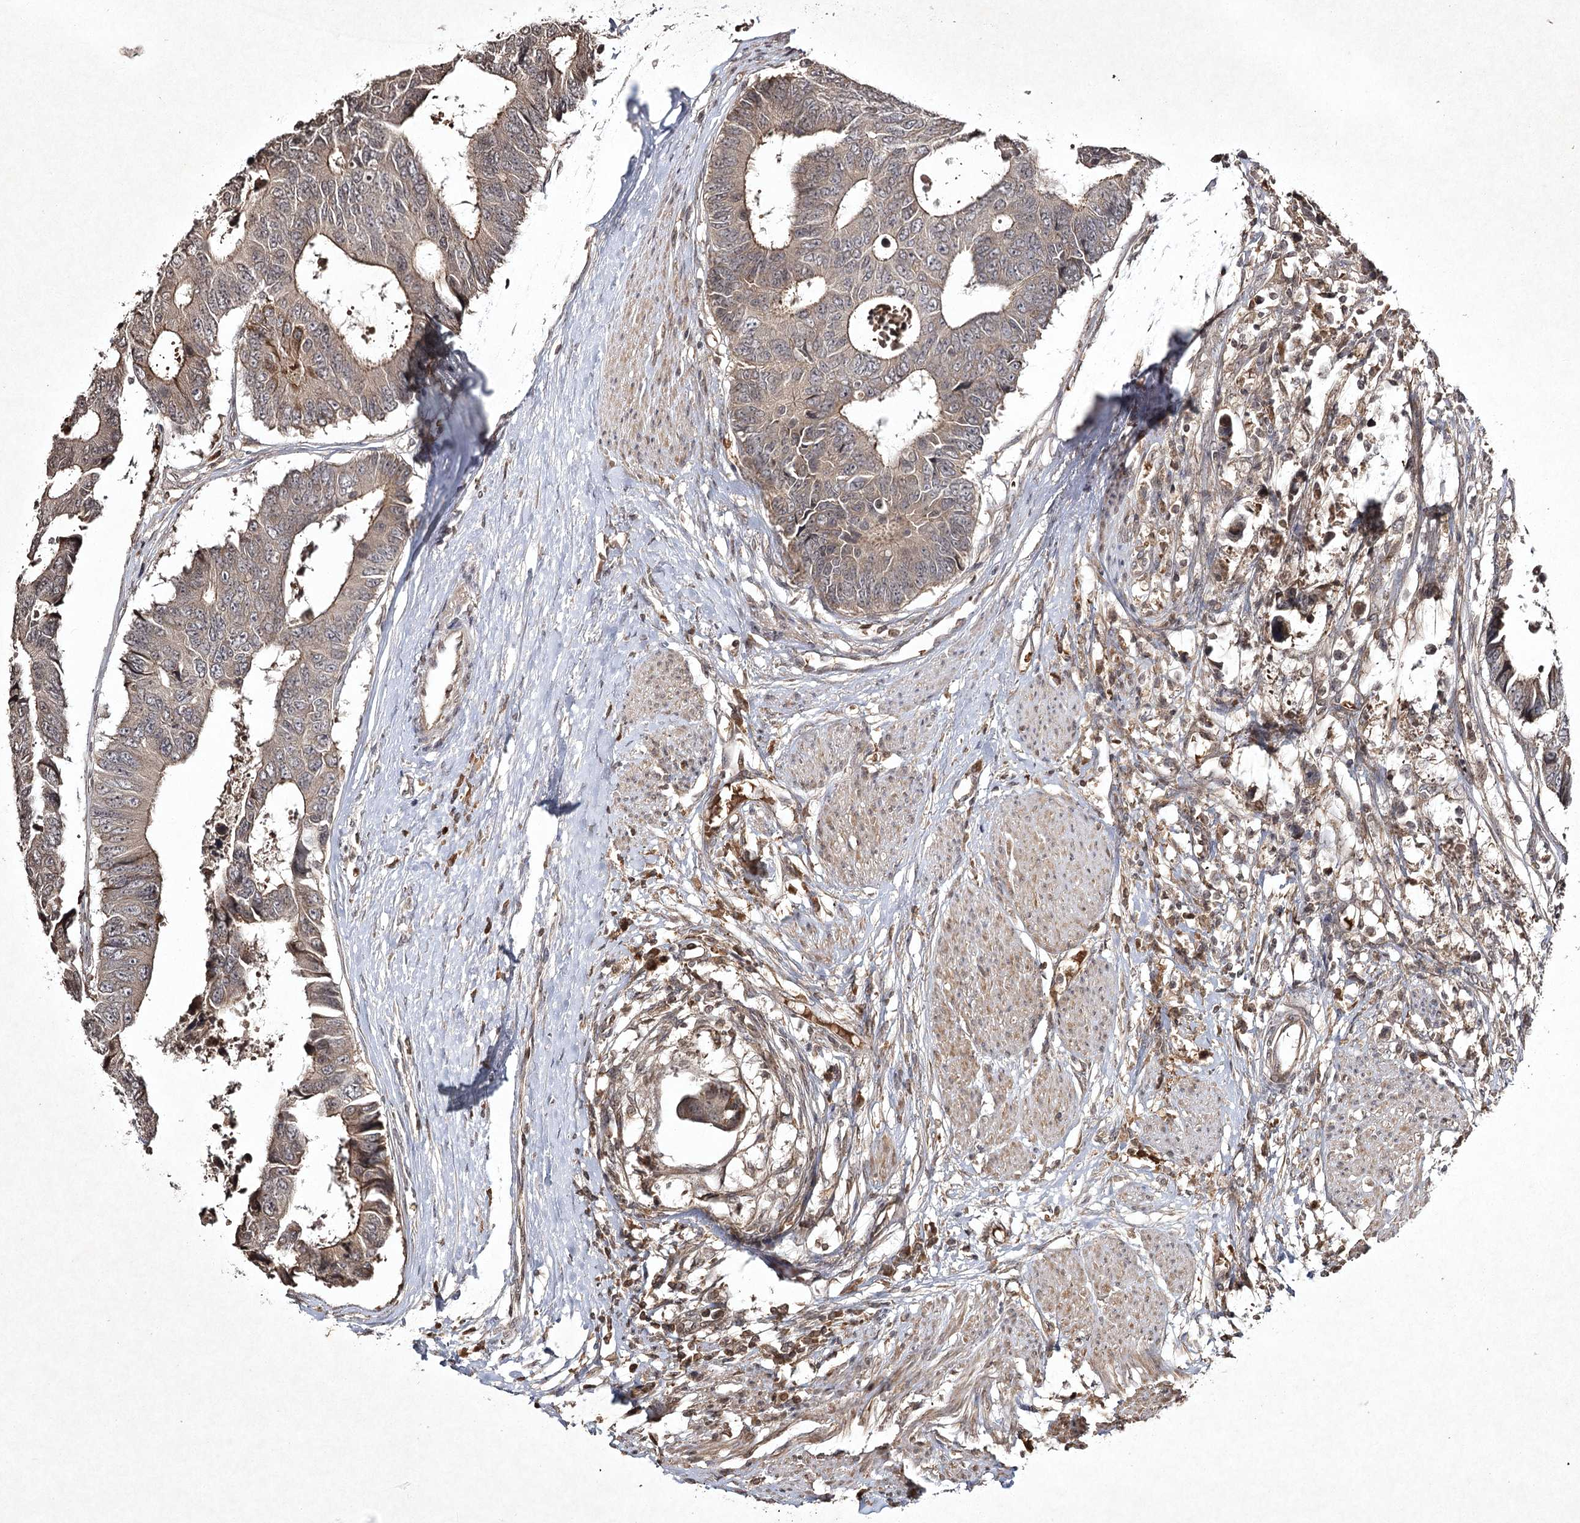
{"staining": {"intensity": "moderate", "quantity": "<25%", "location": "cytoplasmic/membranous"}, "tissue": "colorectal cancer", "cell_type": "Tumor cells", "image_type": "cancer", "snomed": [{"axis": "morphology", "description": "Adenocarcinoma, NOS"}, {"axis": "topography", "description": "Rectum"}], "caption": "Immunohistochemistry of human colorectal cancer (adenocarcinoma) displays low levels of moderate cytoplasmic/membranous positivity in about <25% of tumor cells. (brown staining indicates protein expression, while blue staining denotes nuclei).", "gene": "CYP2B6", "patient": {"sex": "male", "age": 84}}